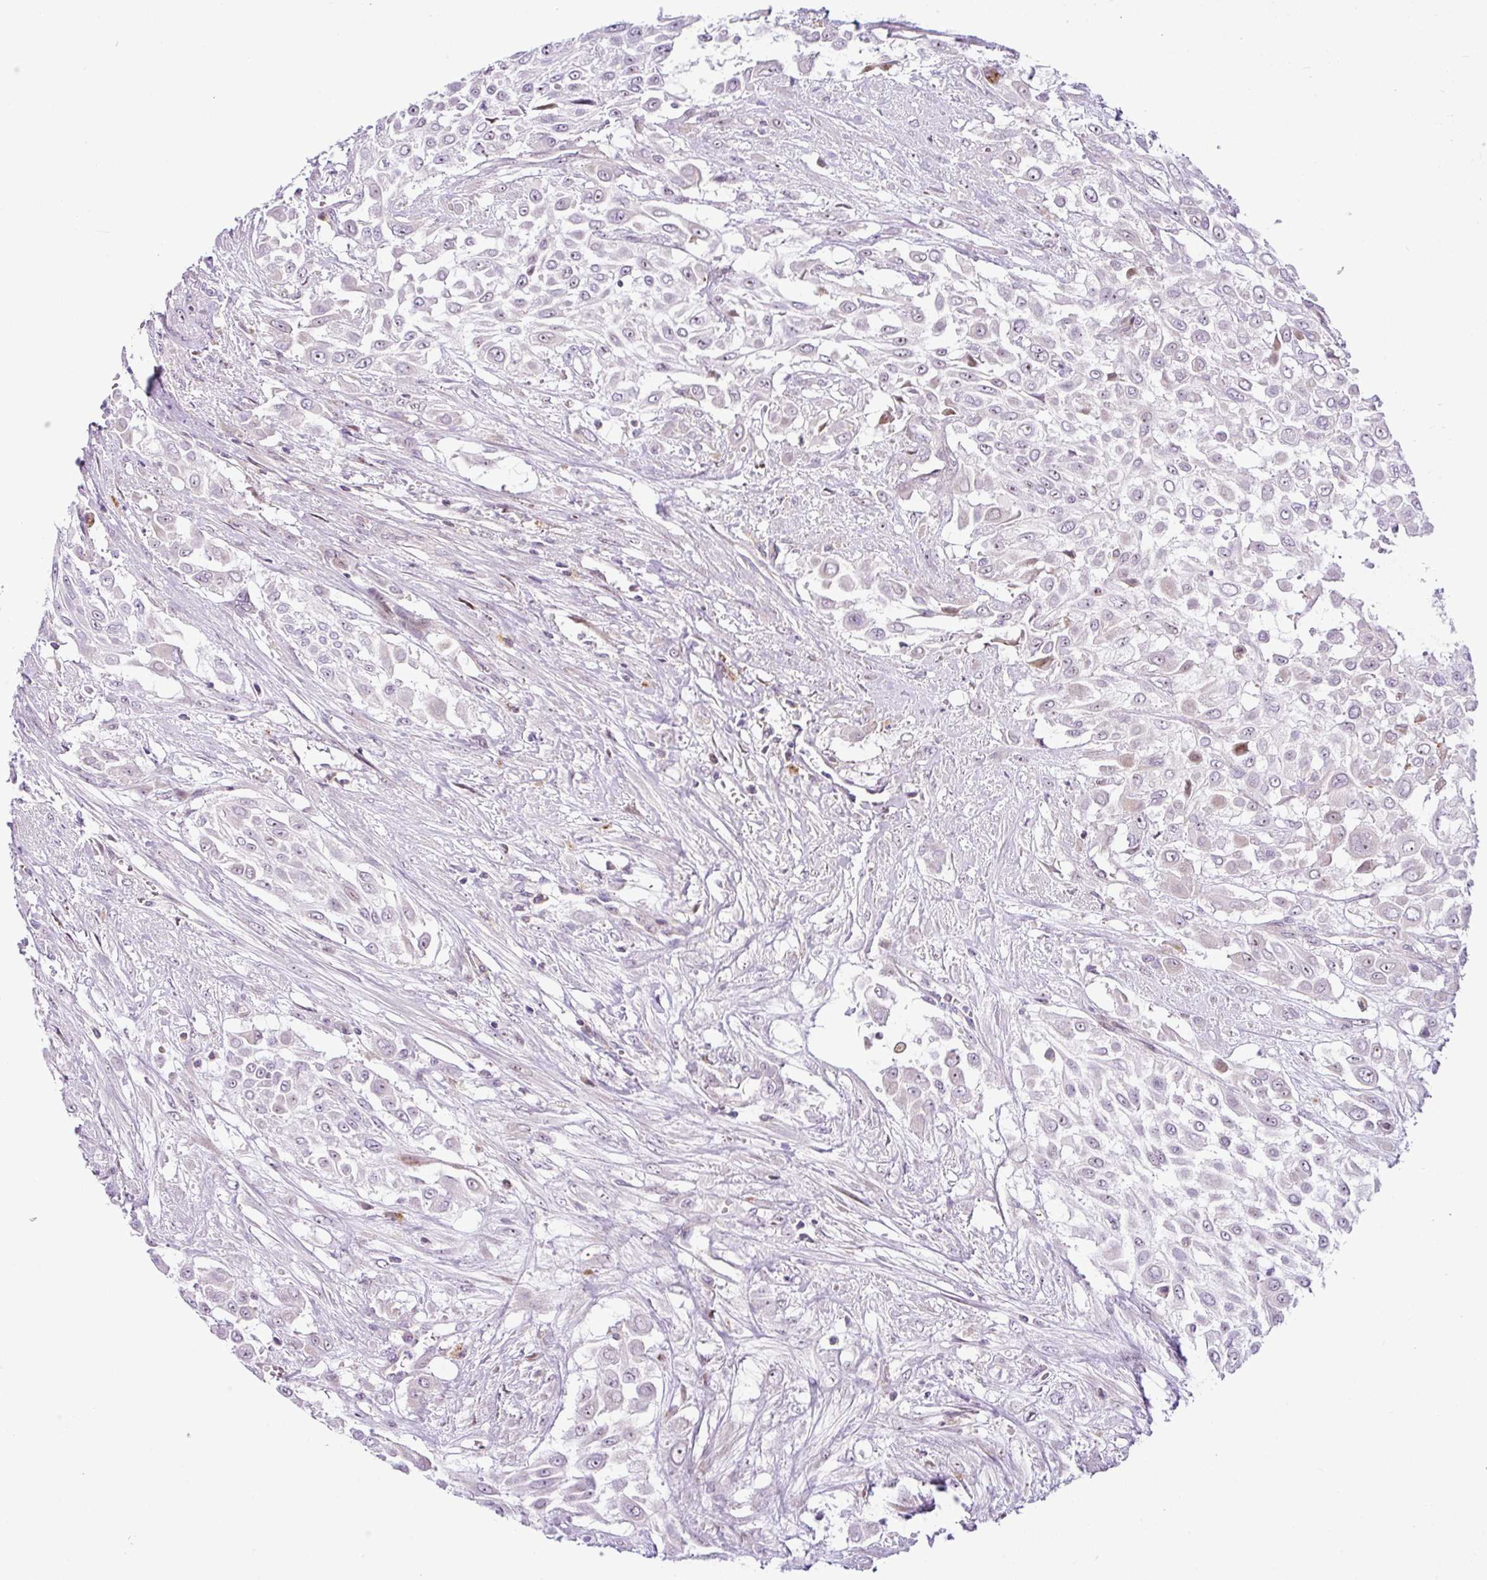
{"staining": {"intensity": "negative", "quantity": "none", "location": "none"}, "tissue": "urothelial cancer", "cell_type": "Tumor cells", "image_type": "cancer", "snomed": [{"axis": "morphology", "description": "Urothelial carcinoma, High grade"}, {"axis": "topography", "description": "Urinary bladder"}], "caption": "Tumor cells show no significant protein expression in urothelial cancer. Nuclei are stained in blue.", "gene": "NDUFB2", "patient": {"sex": "male", "age": 57}}